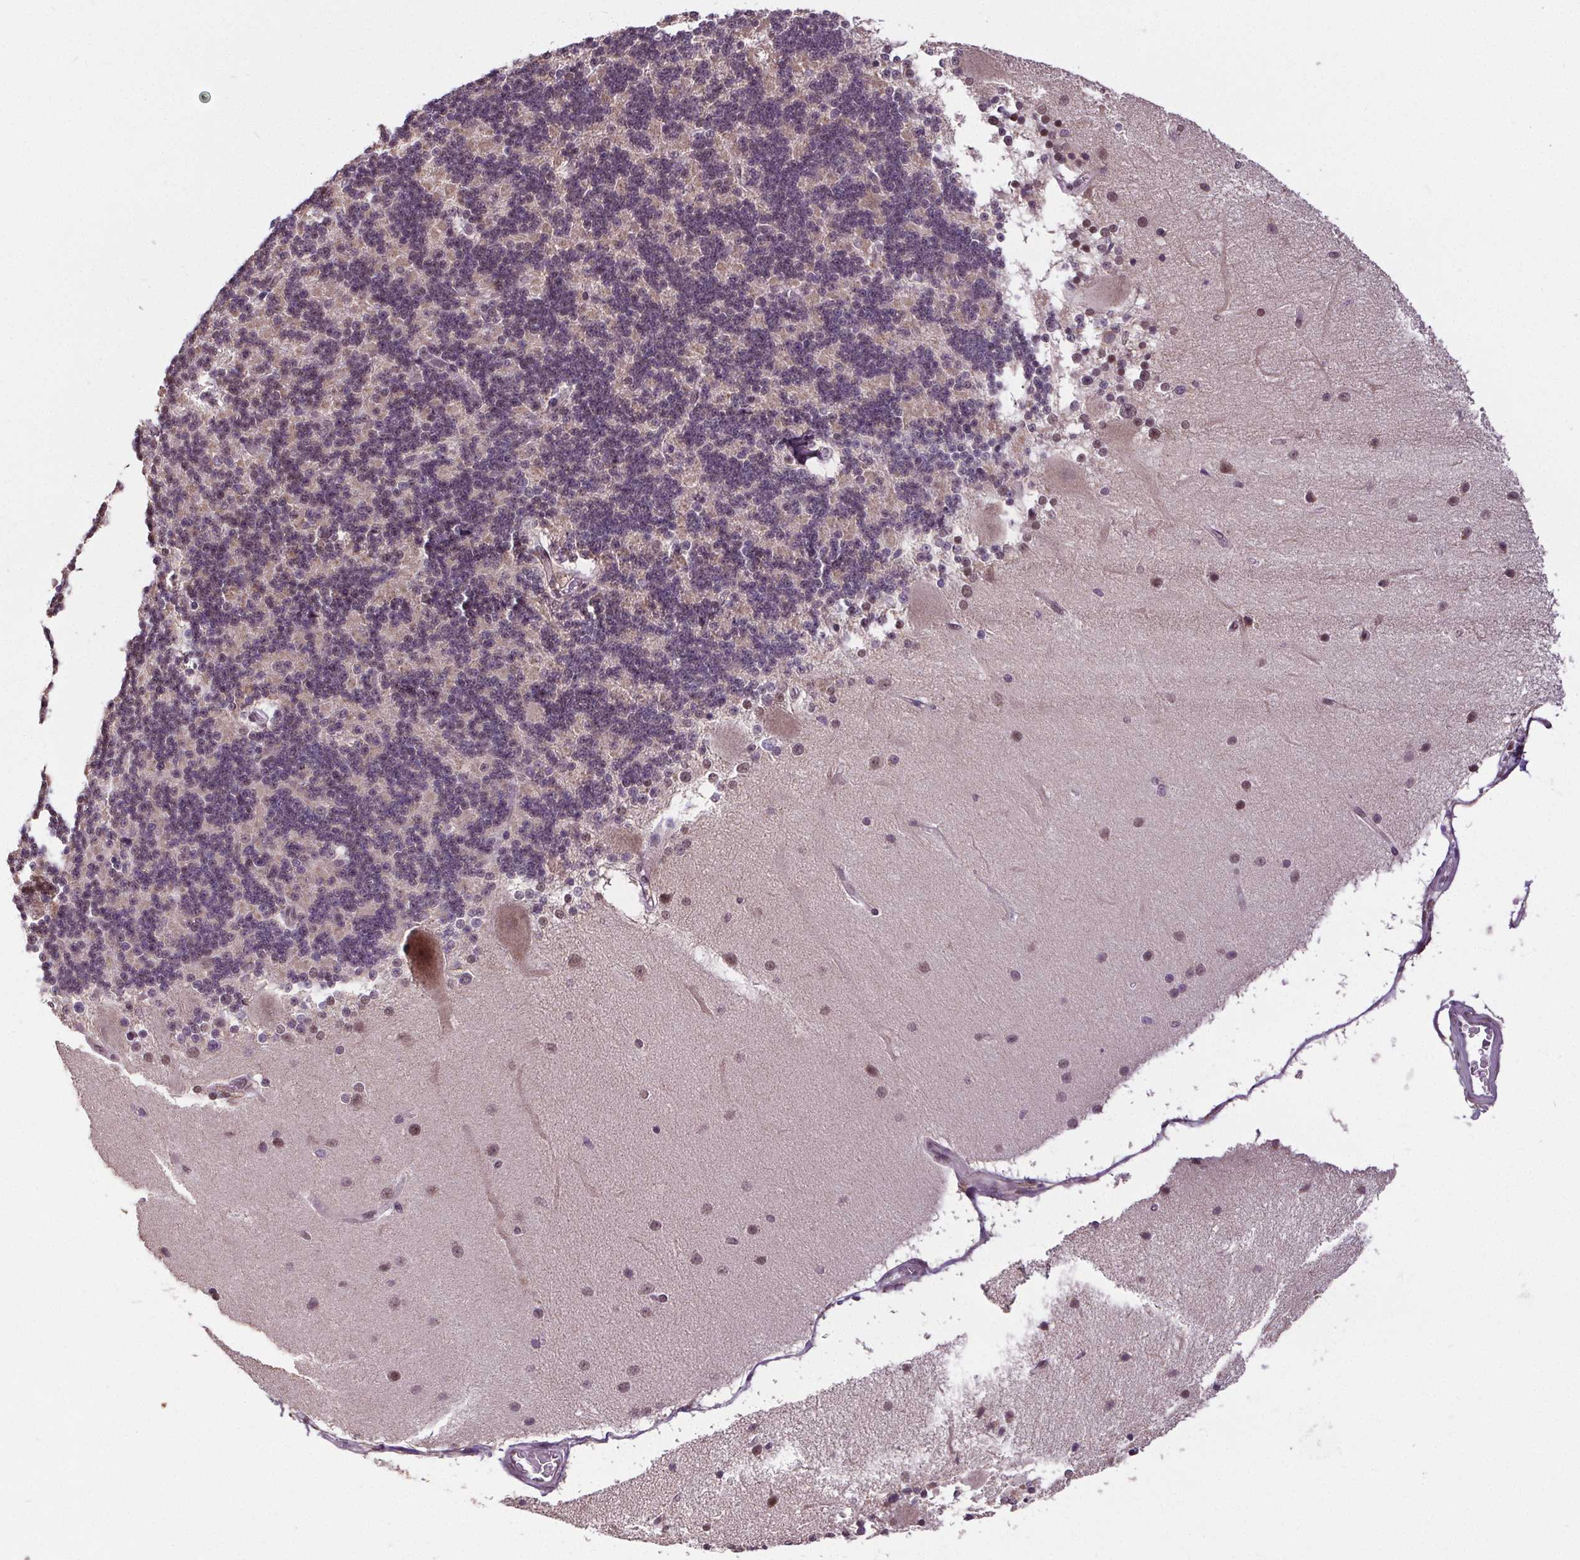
{"staining": {"intensity": "negative", "quantity": "none", "location": "none"}, "tissue": "cerebellum", "cell_type": "Cells in granular layer", "image_type": "normal", "snomed": [{"axis": "morphology", "description": "Normal tissue, NOS"}, {"axis": "topography", "description": "Cerebellum"}], "caption": "Immunohistochemical staining of normal human cerebellum exhibits no significant staining in cells in granular layer.", "gene": "KIAA0232", "patient": {"sex": "female", "age": 54}}